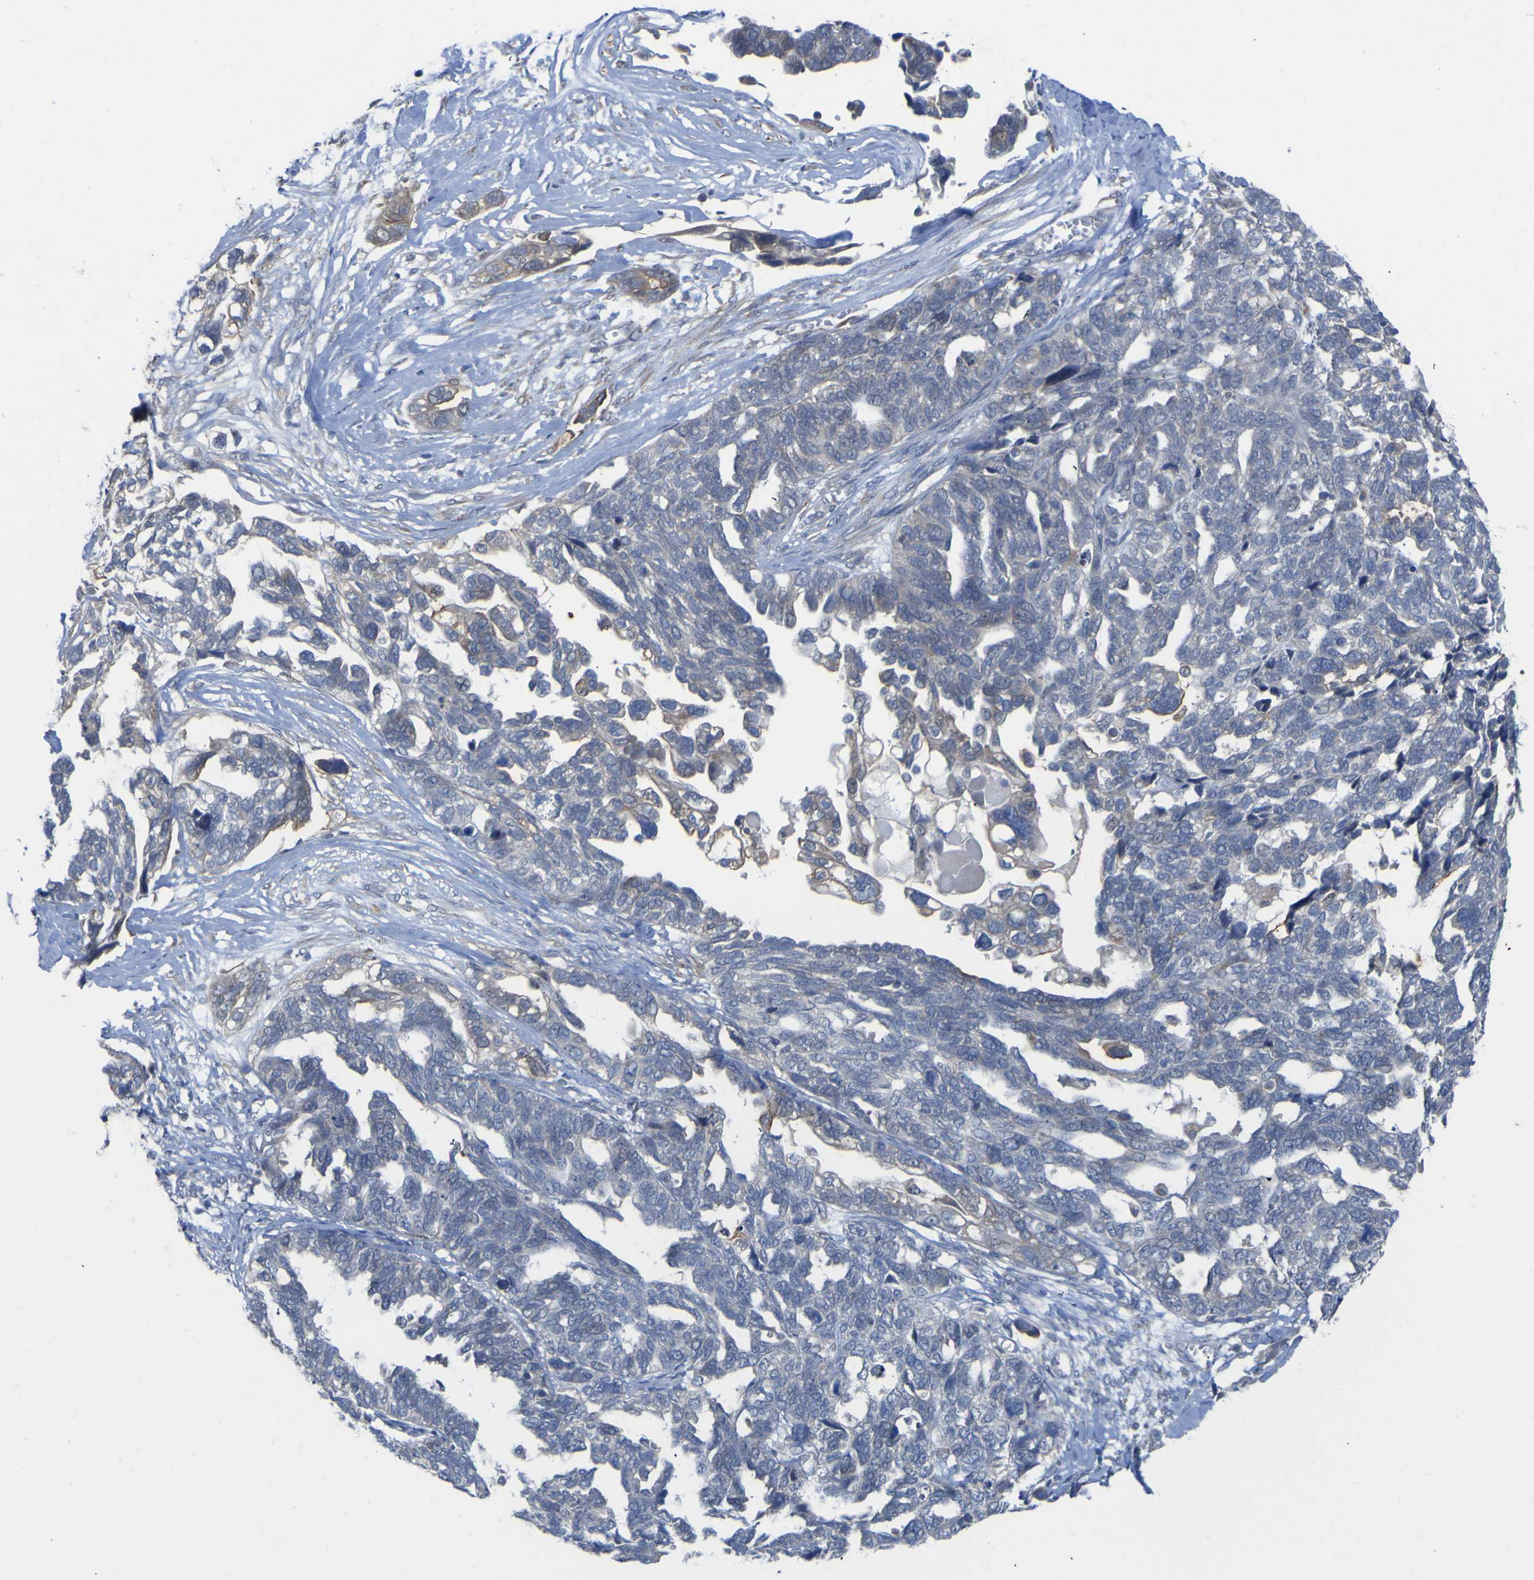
{"staining": {"intensity": "moderate", "quantity": "<25%", "location": "cytoplasmic/membranous"}, "tissue": "ovarian cancer", "cell_type": "Tumor cells", "image_type": "cancer", "snomed": [{"axis": "morphology", "description": "Cystadenocarcinoma, serous, NOS"}, {"axis": "topography", "description": "Ovary"}], "caption": "Immunohistochemistry (DAB (3,3'-diaminobenzidine)) staining of ovarian serous cystadenocarcinoma displays moderate cytoplasmic/membranous protein staining in approximately <25% of tumor cells.", "gene": "TNFRSF11A", "patient": {"sex": "female", "age": 79}}